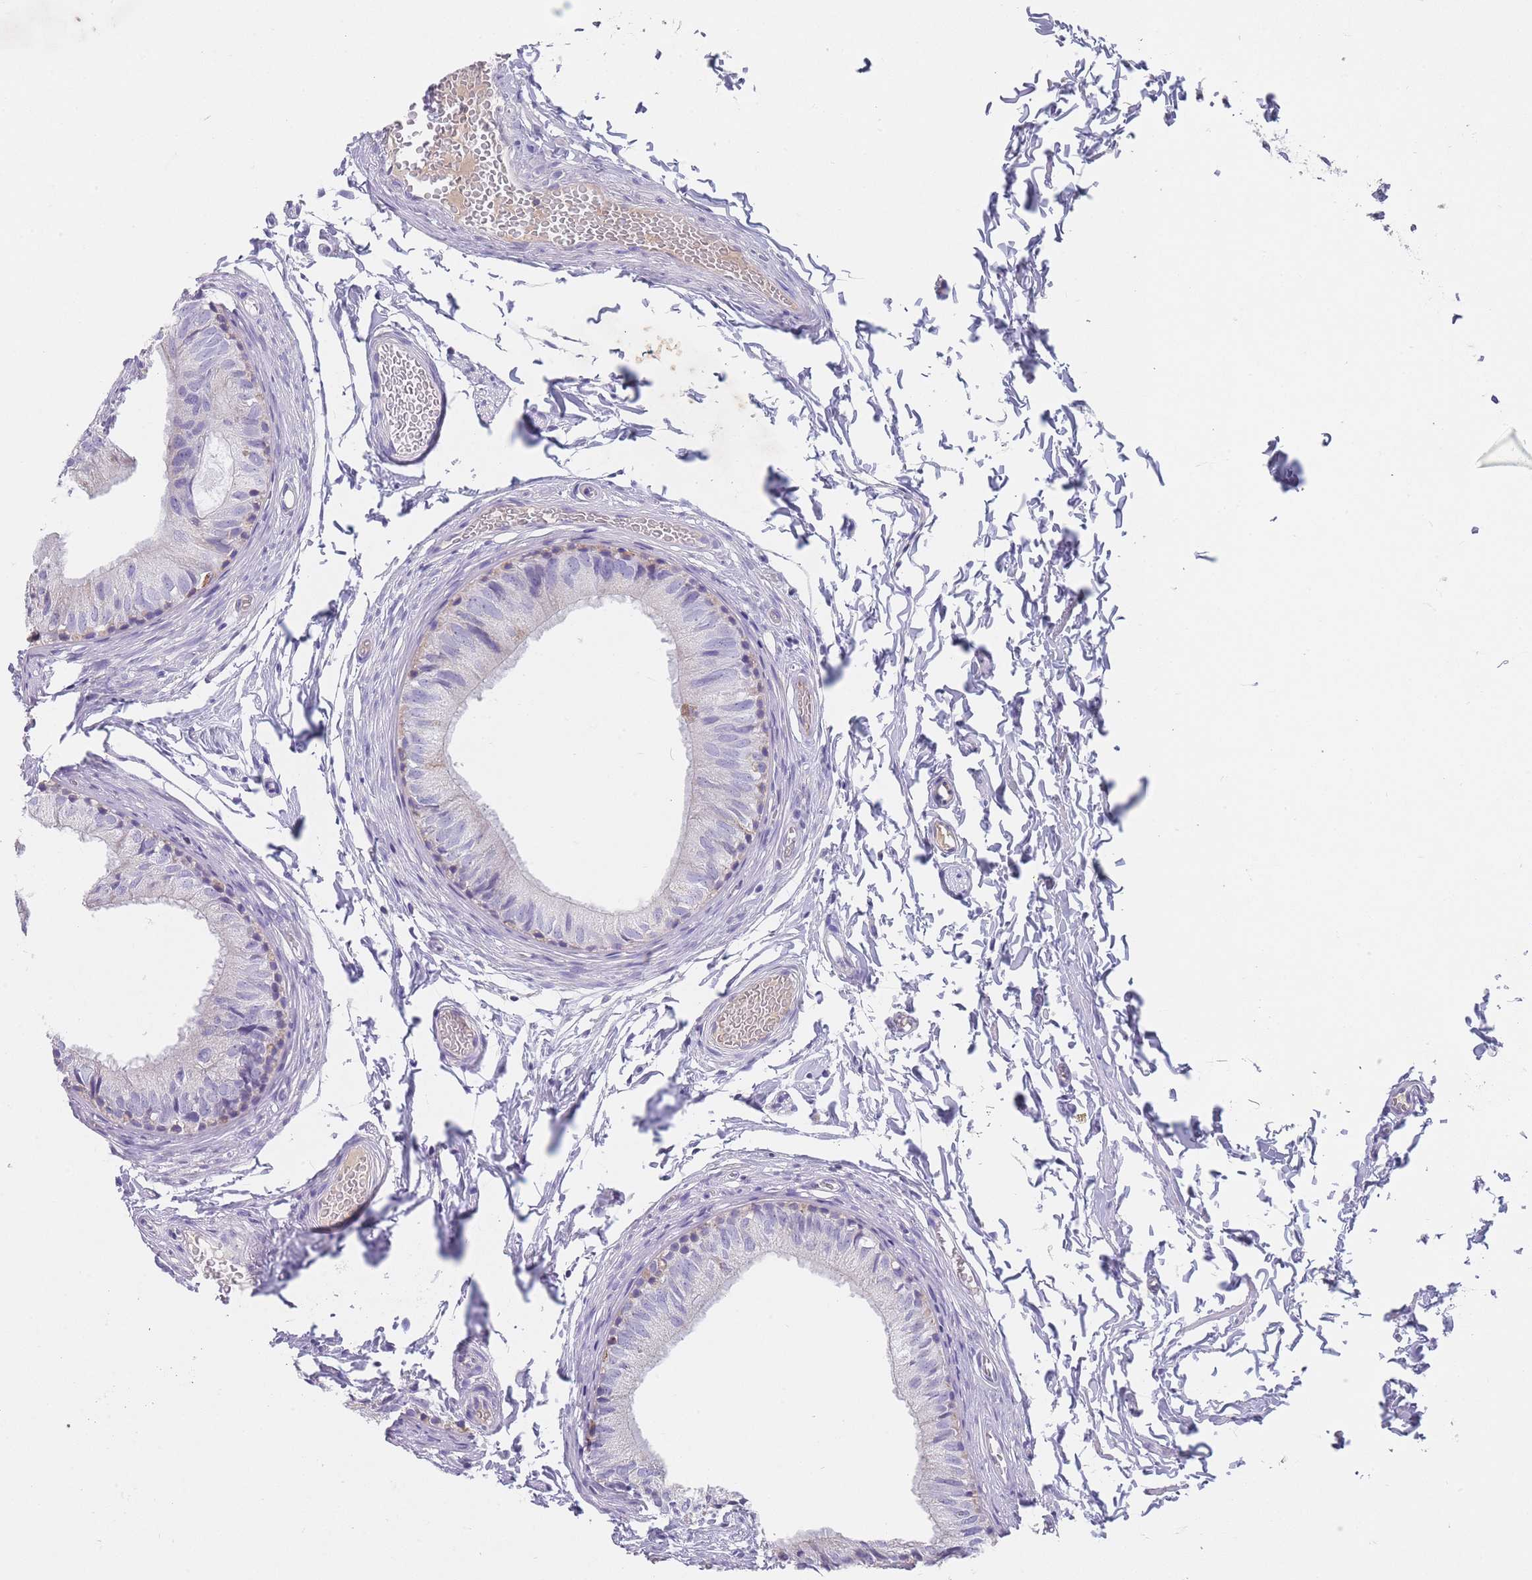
{"staining": {"intensity": "moderate", "quantity": "<25%", "location": "cytoplasmic/membranous"}, "tissue": "epididymis", "cell_type": "Glandular cells", "image_type": "normal", "snomed": [{"axis": "morphology", "description": "Normal tissue, NOS"}, {"axis": "topography", "description": "Epididymis"}], "caption": "Protein staining by IHC reveals moderate cytoplasmic/membranous expression in approximately <25% of glandular cells in unremarkable epididymis.", "gene": "MRPS14", "patient": {"sex": "male", "age": 37}}